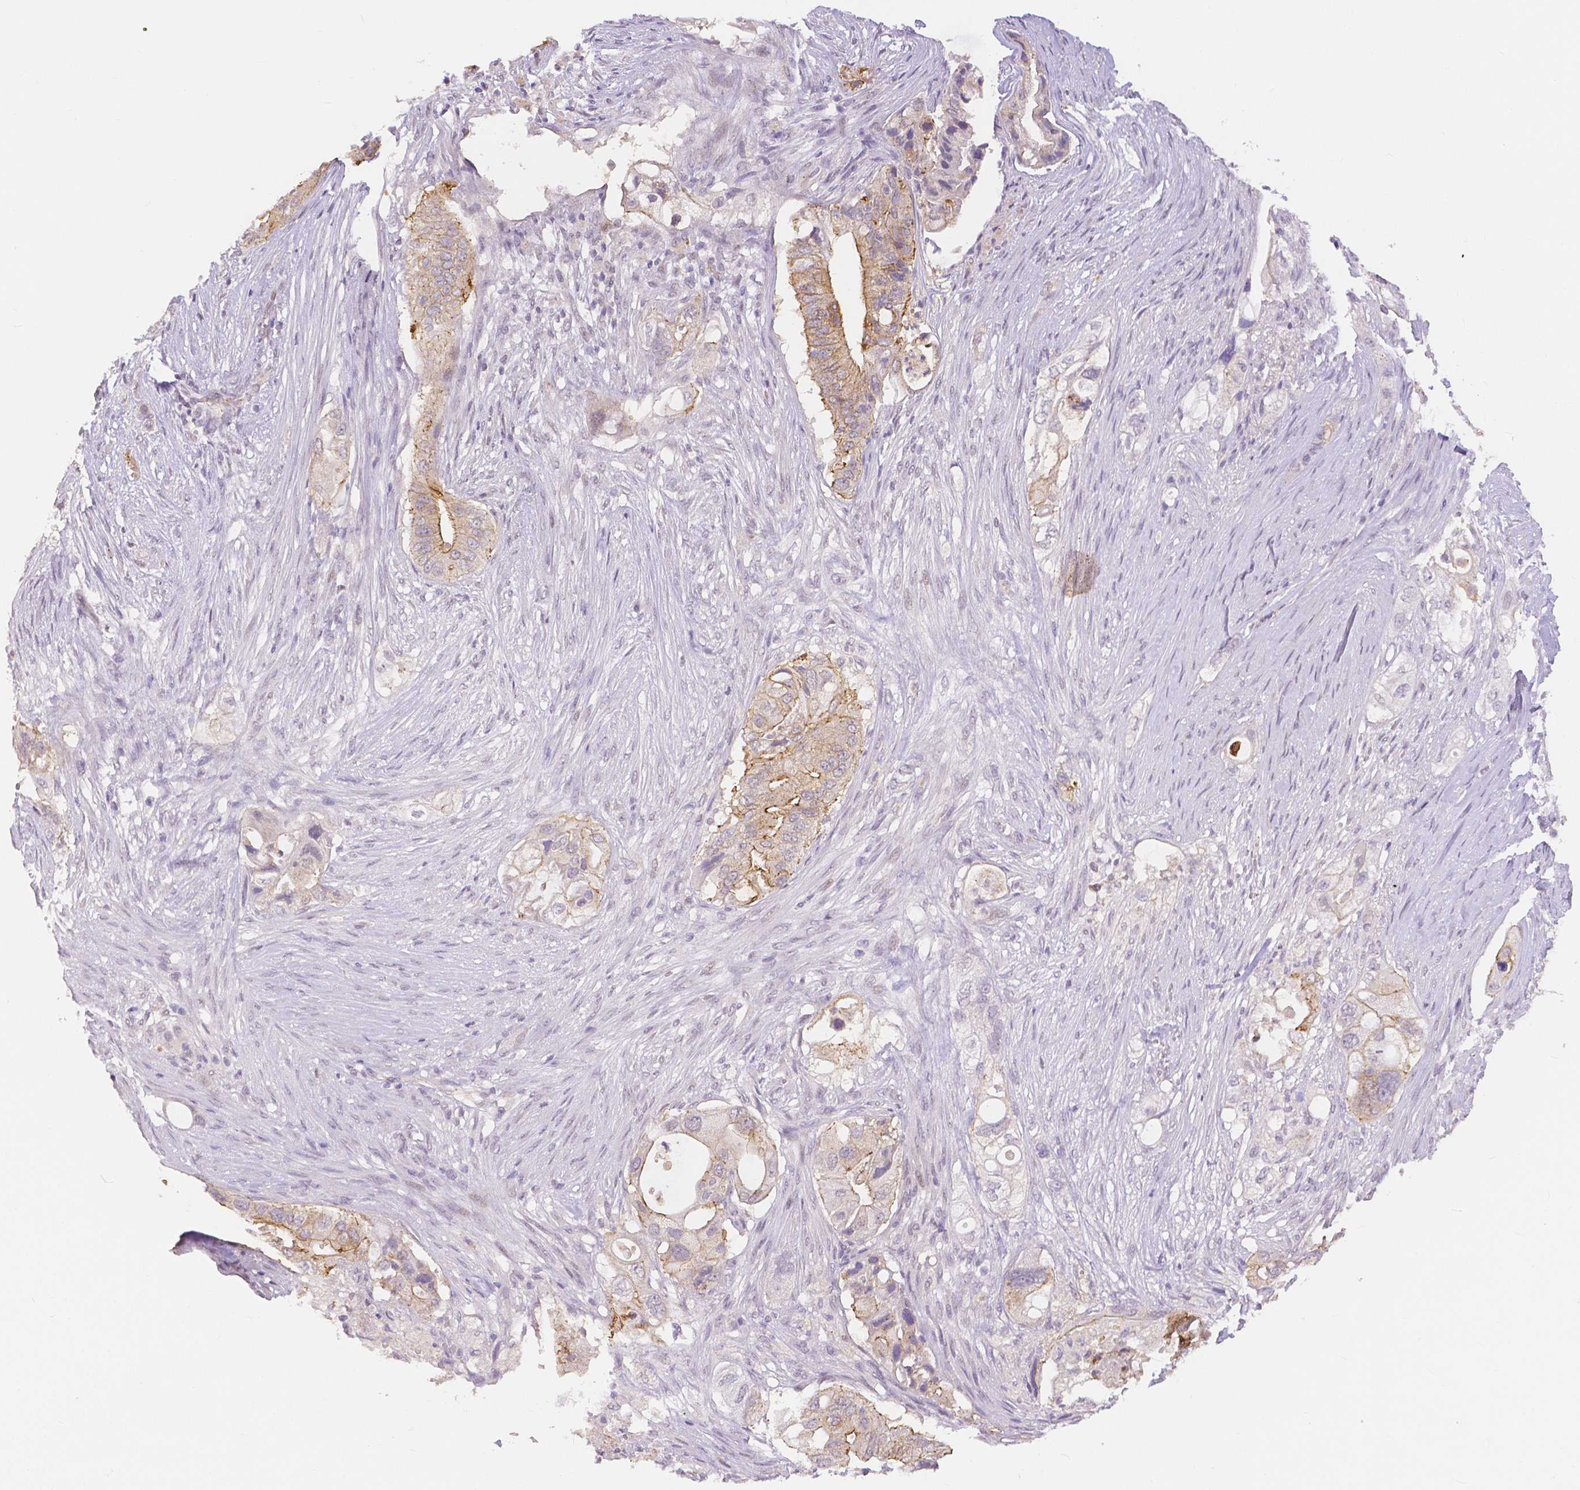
{"staining": {"intensity": "moderate", "quantity": "25%-75%", "location": "cytoplasmic/membranous"}, "tissue": "pancreatic cancer", "cell_type": "Tumor cells", "image_type": "cancer", "snomed": [{"axis": "morphology", "description": "Adenocarcinoma, NOS"}, {"axis": "topography", "description": "Pancreas"}], "caption": "A brown stain highlights moderate cytoplasmic/membranous staining of a protein in human adenocarcinoma (pancreatic) tumor cells. The protein is shown in brown color, while the nuclei are stained blue.", "gene": "OCLN", "patient": {"sex": "female", "age": 72}}